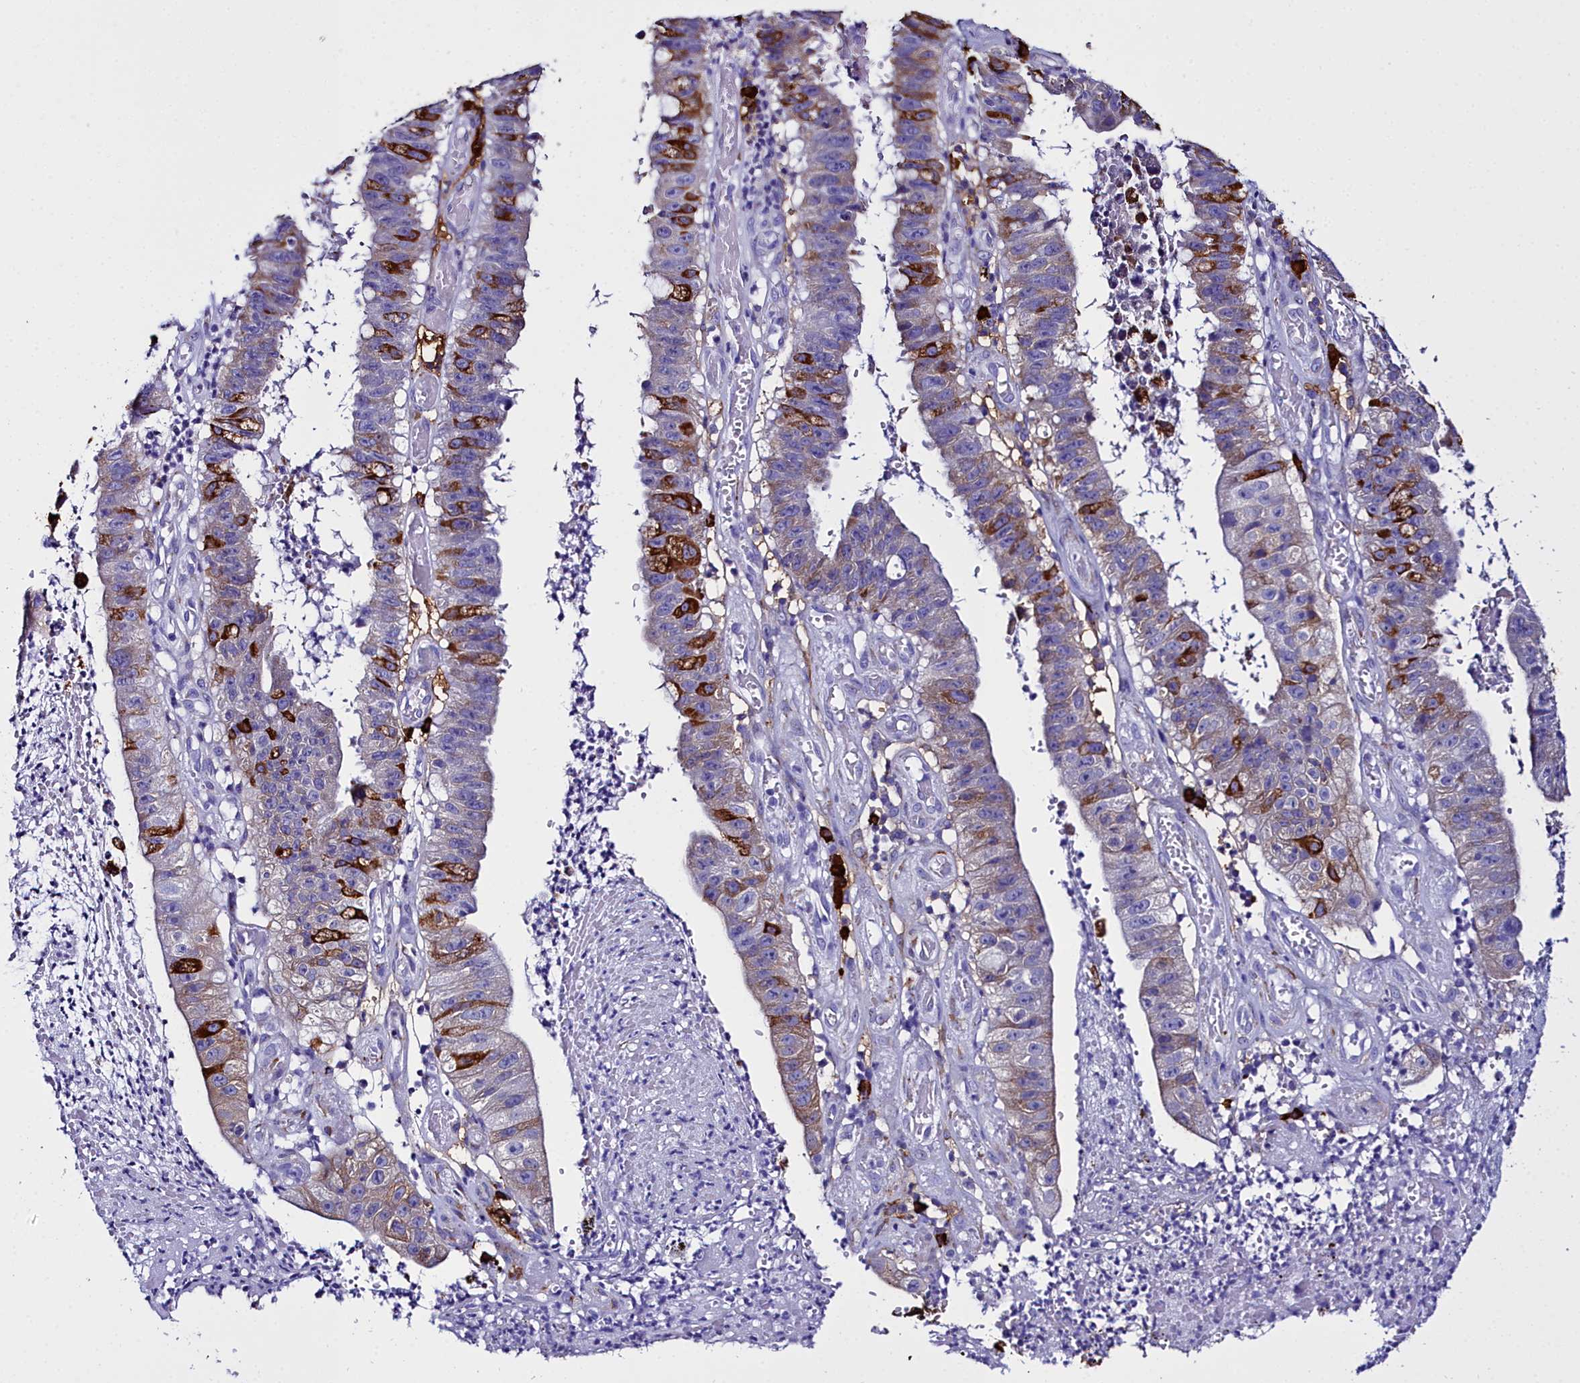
{"staining": {"intensity": "strong", "quantity": "25%-75%", "location": "cytoplasmic/membranous"}, "tissue": "stomach cancer", "cell_type": "Tumor cells", "image_type": "cancer", "snomed": [{"axis": "morphology", "description": "Adenocarcinoma, NOS"}, {"axis": "topography", "description": "Stomach"}], "caption": "The image exhibits staining of stomach adenocarcinoma, revealing strong cytoplasmic/membranous protein positivity (brown color) within tumor cells. (Stains: DAB (3,3'-diaminobenzidine) in brown, nuclei in blue, Microscopy: brightfield microscopy at high magnification).", "gene": "TXNDC5", "patient": {"sex": "male", "age": 59}}